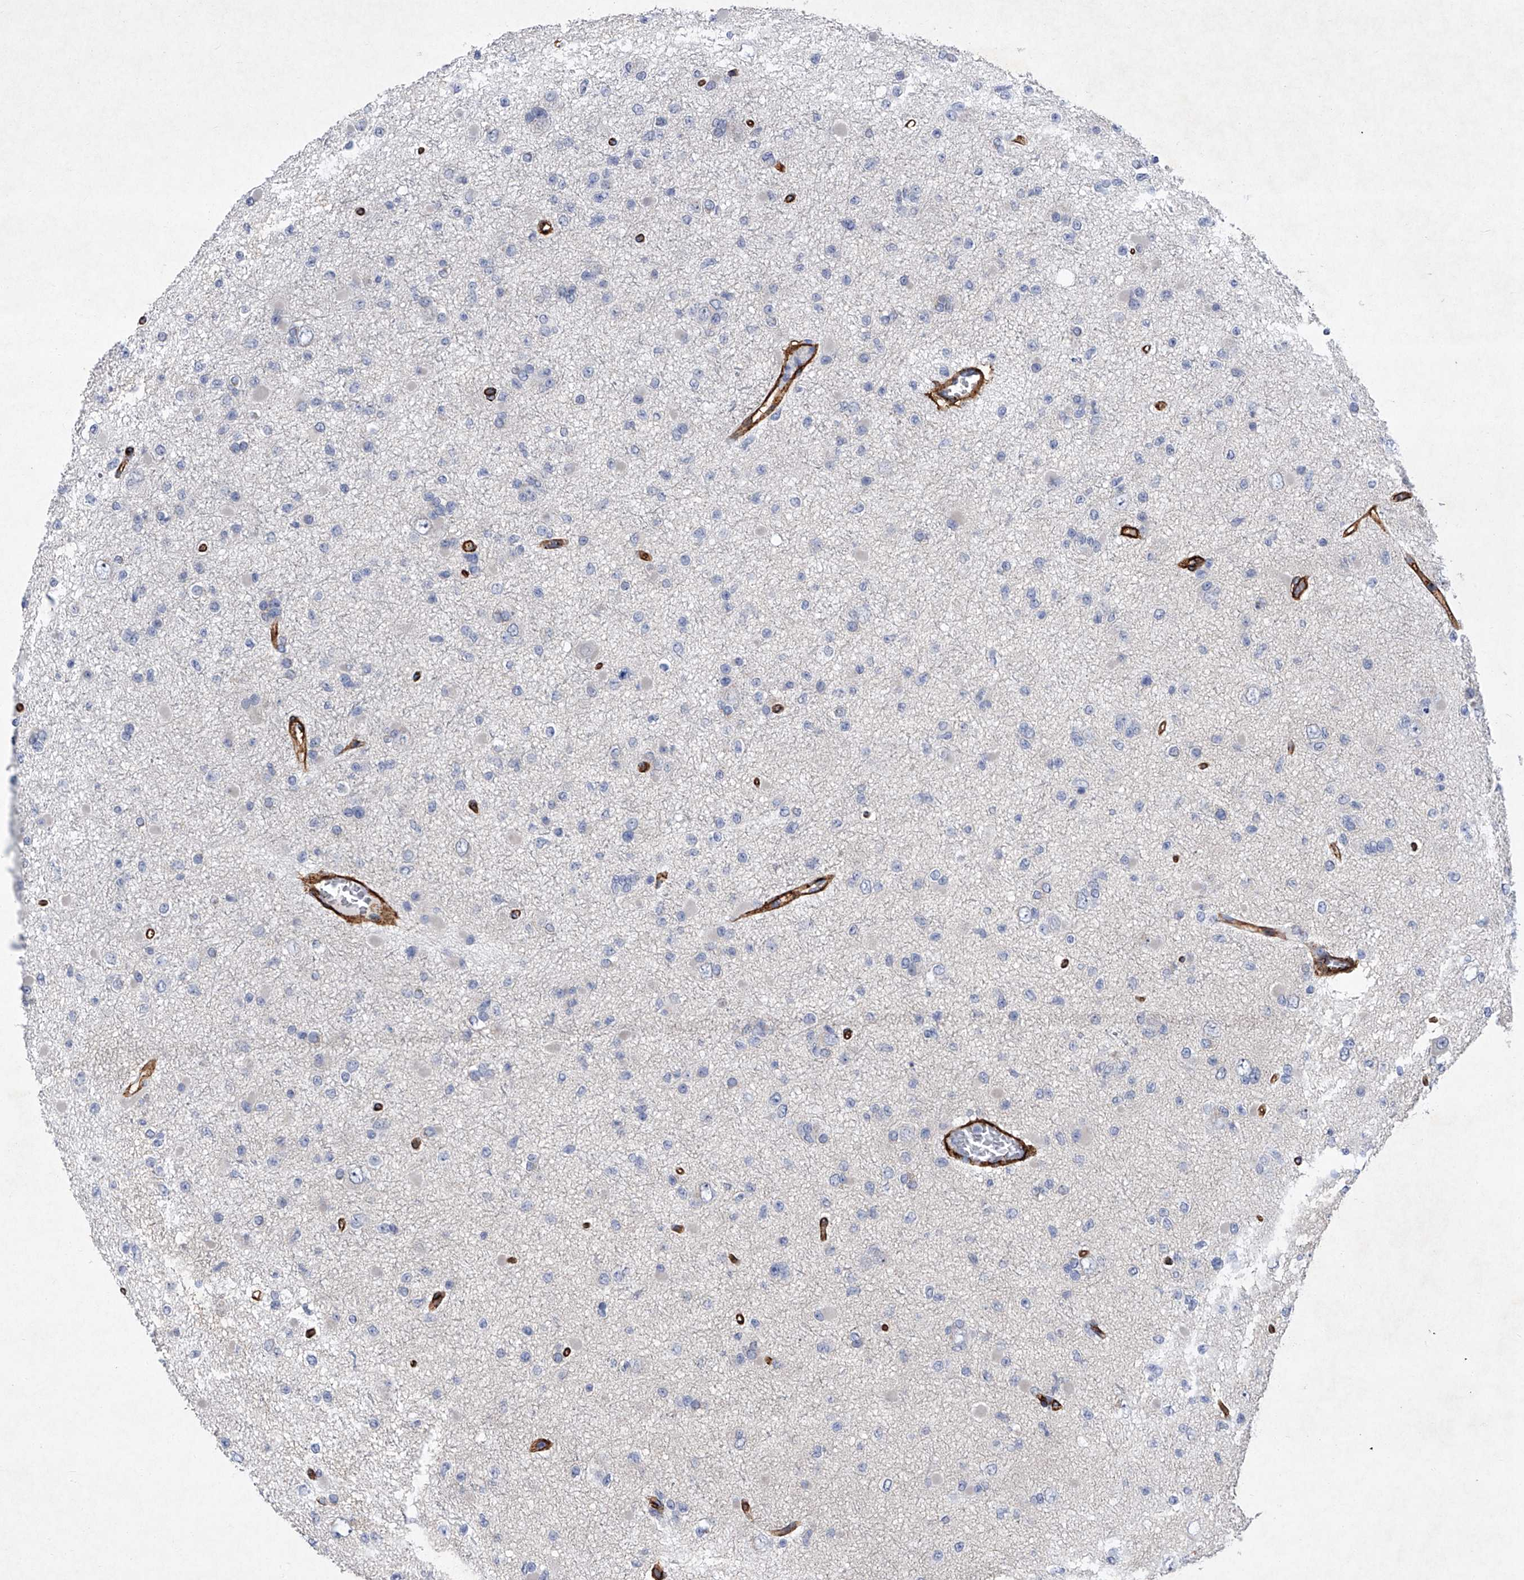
{"staining": {"intensity": "negative", "quantity": "none", "location": "none"}, "tissue": "glioma", "cell_type": "Tumor cells", "image_type": "cancer", "snomed": [{"axis": "morphology", "description": "Glioma, malignant, Low grade"}, {"axis": "topography", "description": "Brain"}], "caption": "This is an IHC histopathology image of human malignant glioma (low-grade). There is no staining in tumor cells.", "gene": "ALG14", "patient": {"sex": "female", "age": 22}}